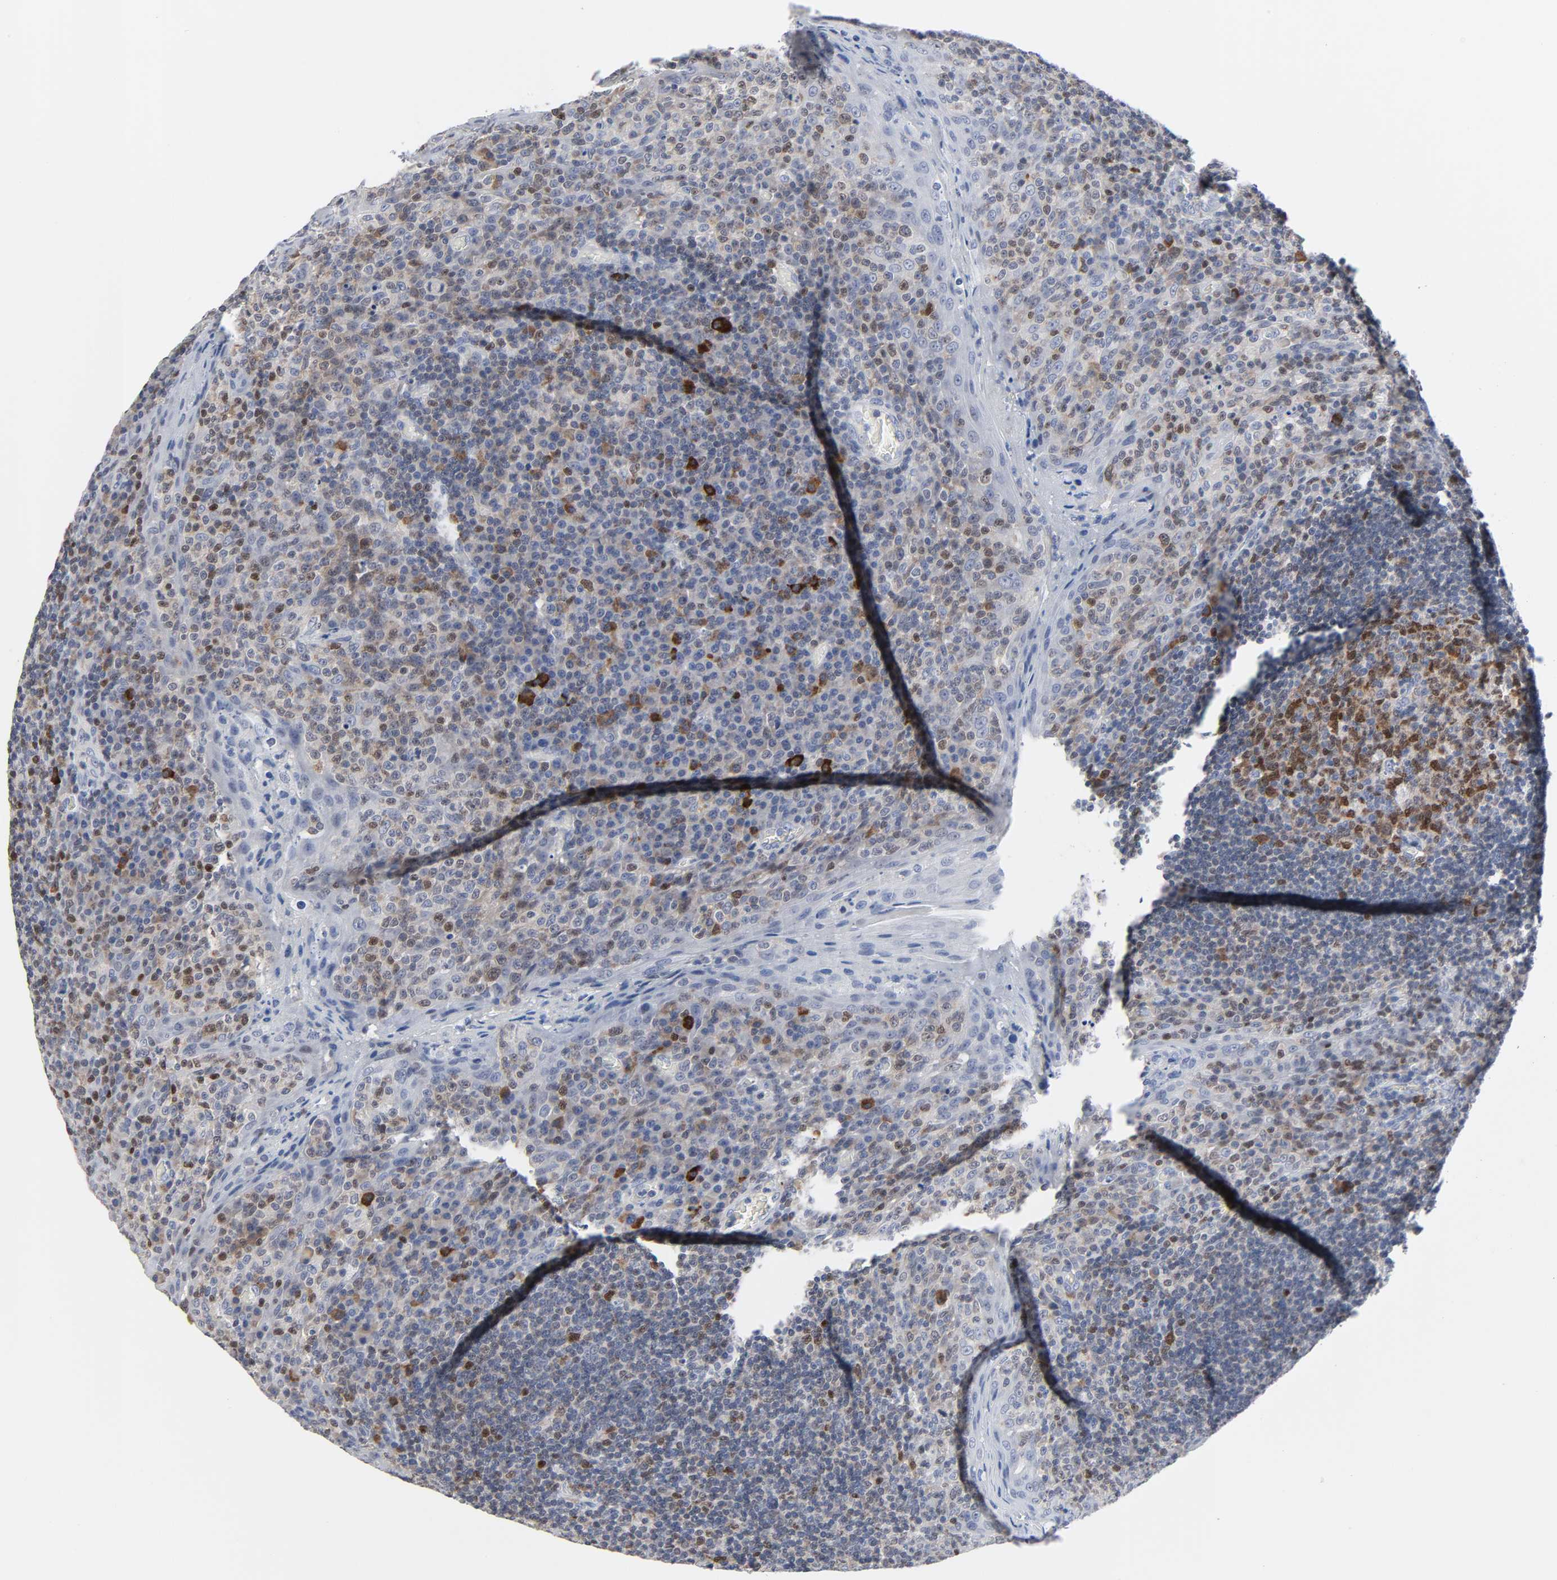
{"staining": {"intensity": "moderate", "quantity": "25%-75%", "location": "cytoplasmic/membranous,nuclear"}, "tissue": "tonsil", "cell_type": "Germinal center cells", "image_type": "normal", "snomed": [{"axis": "morphology", "description": "Normal tissue, NOS"}, {"axis": "topography", "description": "Tonsil"}], "caption": "Tonsil stained for a protein (brown) reveals moderate cytoplasmic/membranous,nuclear positive staining in about 25%-75% of germinal center cells.", "gene": "WEE1", "patient": {"sex": "male", "age": 17}}